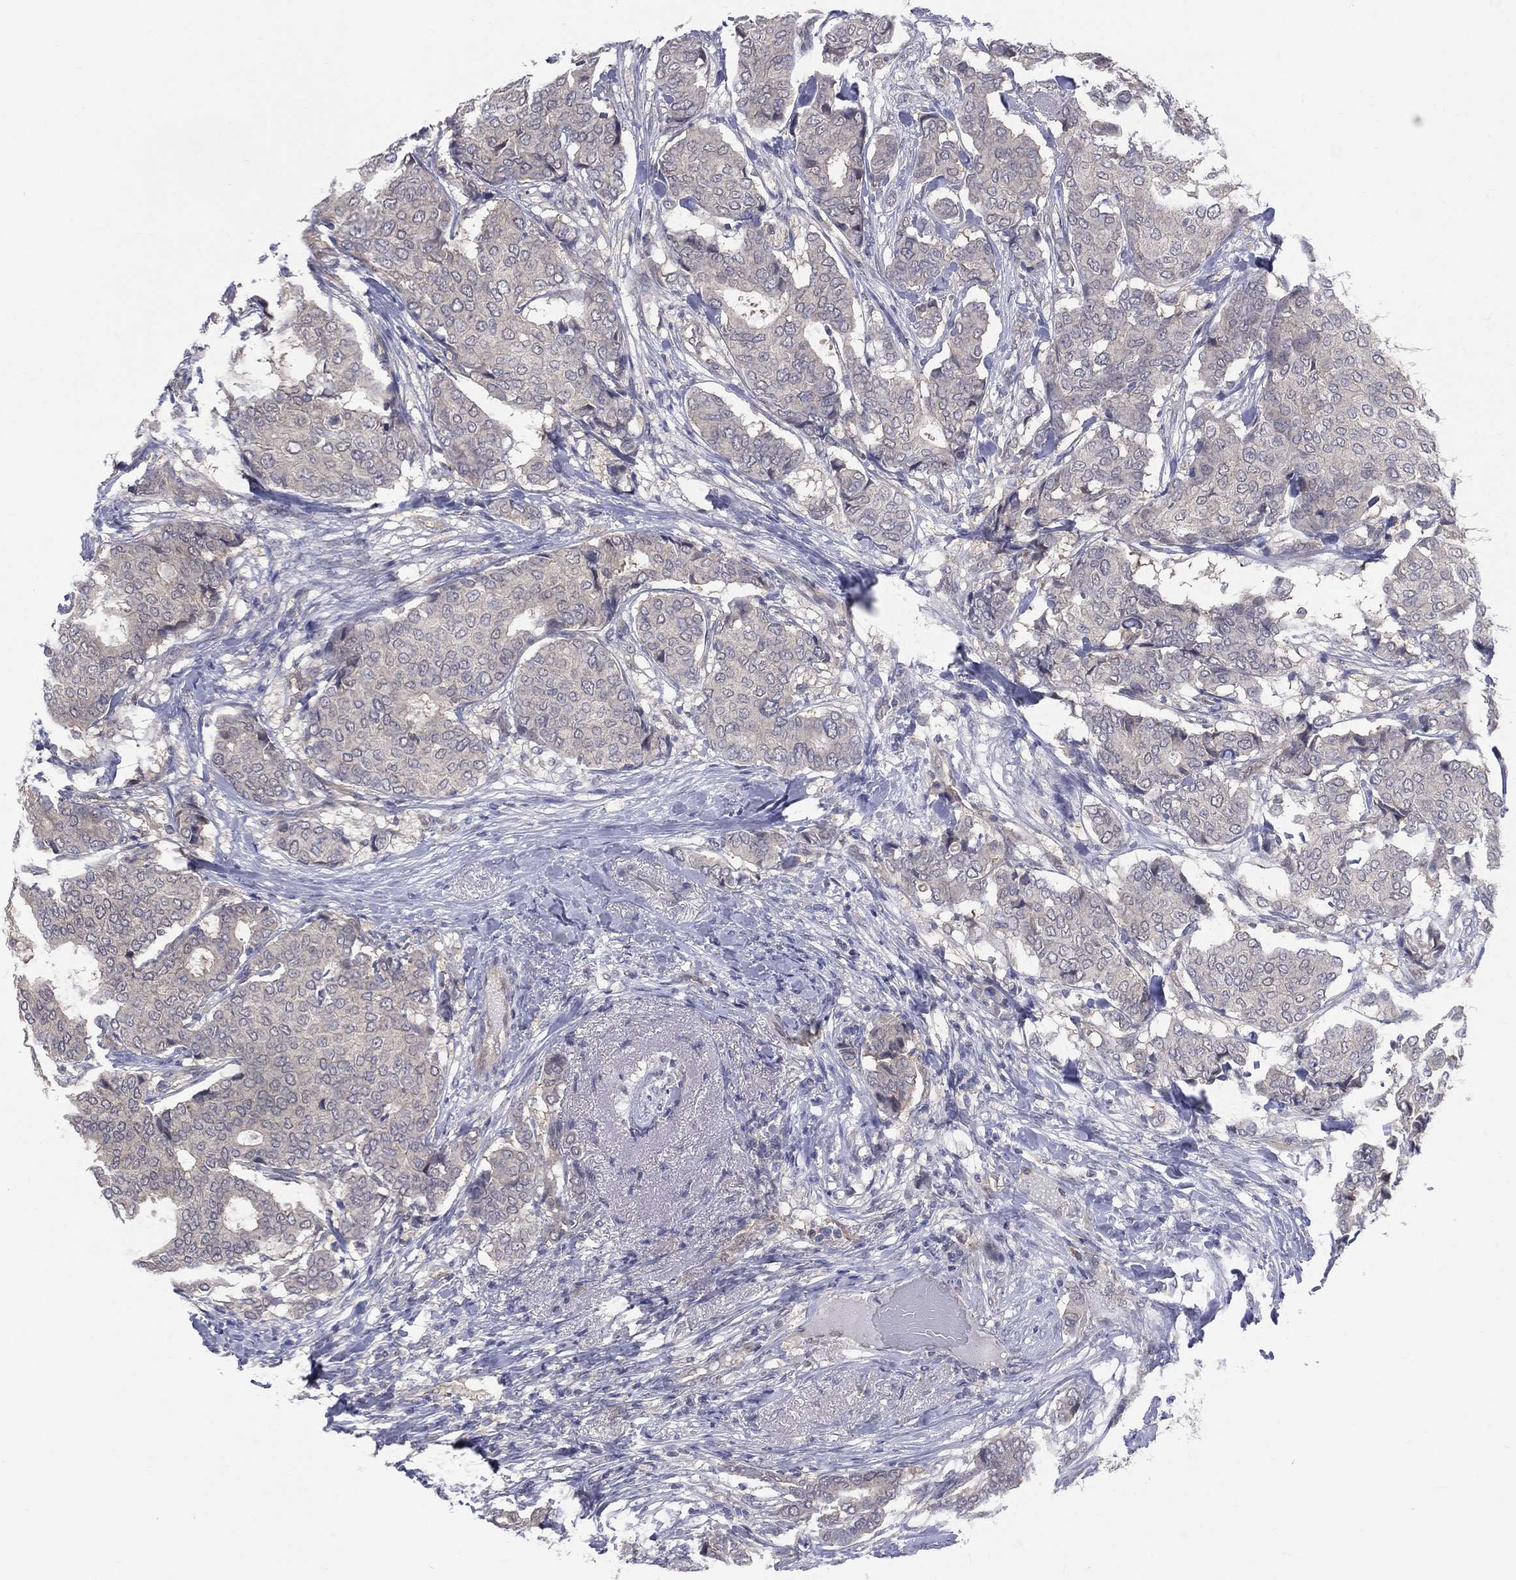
{"staining": {"intensity": "negative", "quantity": "none", "location": "none"}, "tissue": "breast cancer", "cell_type": "Tumor cells", "image_type": "cancer", "snomed": [{"axis": "morphology", "description": "Duct carcinoma"}, {"axis": "topography", "description": "Breast"}], "caption": "The micrograph demonstrates no significant positivity in tumor cells of breast cancer. The staining was performed using DAB to visualize the protein expression in brown, while the nuclei were stained in blue with hematoxylin (Magnification: 20x).", "gene": "DLG4", "patient": {"sex": "female", "age": 75}}